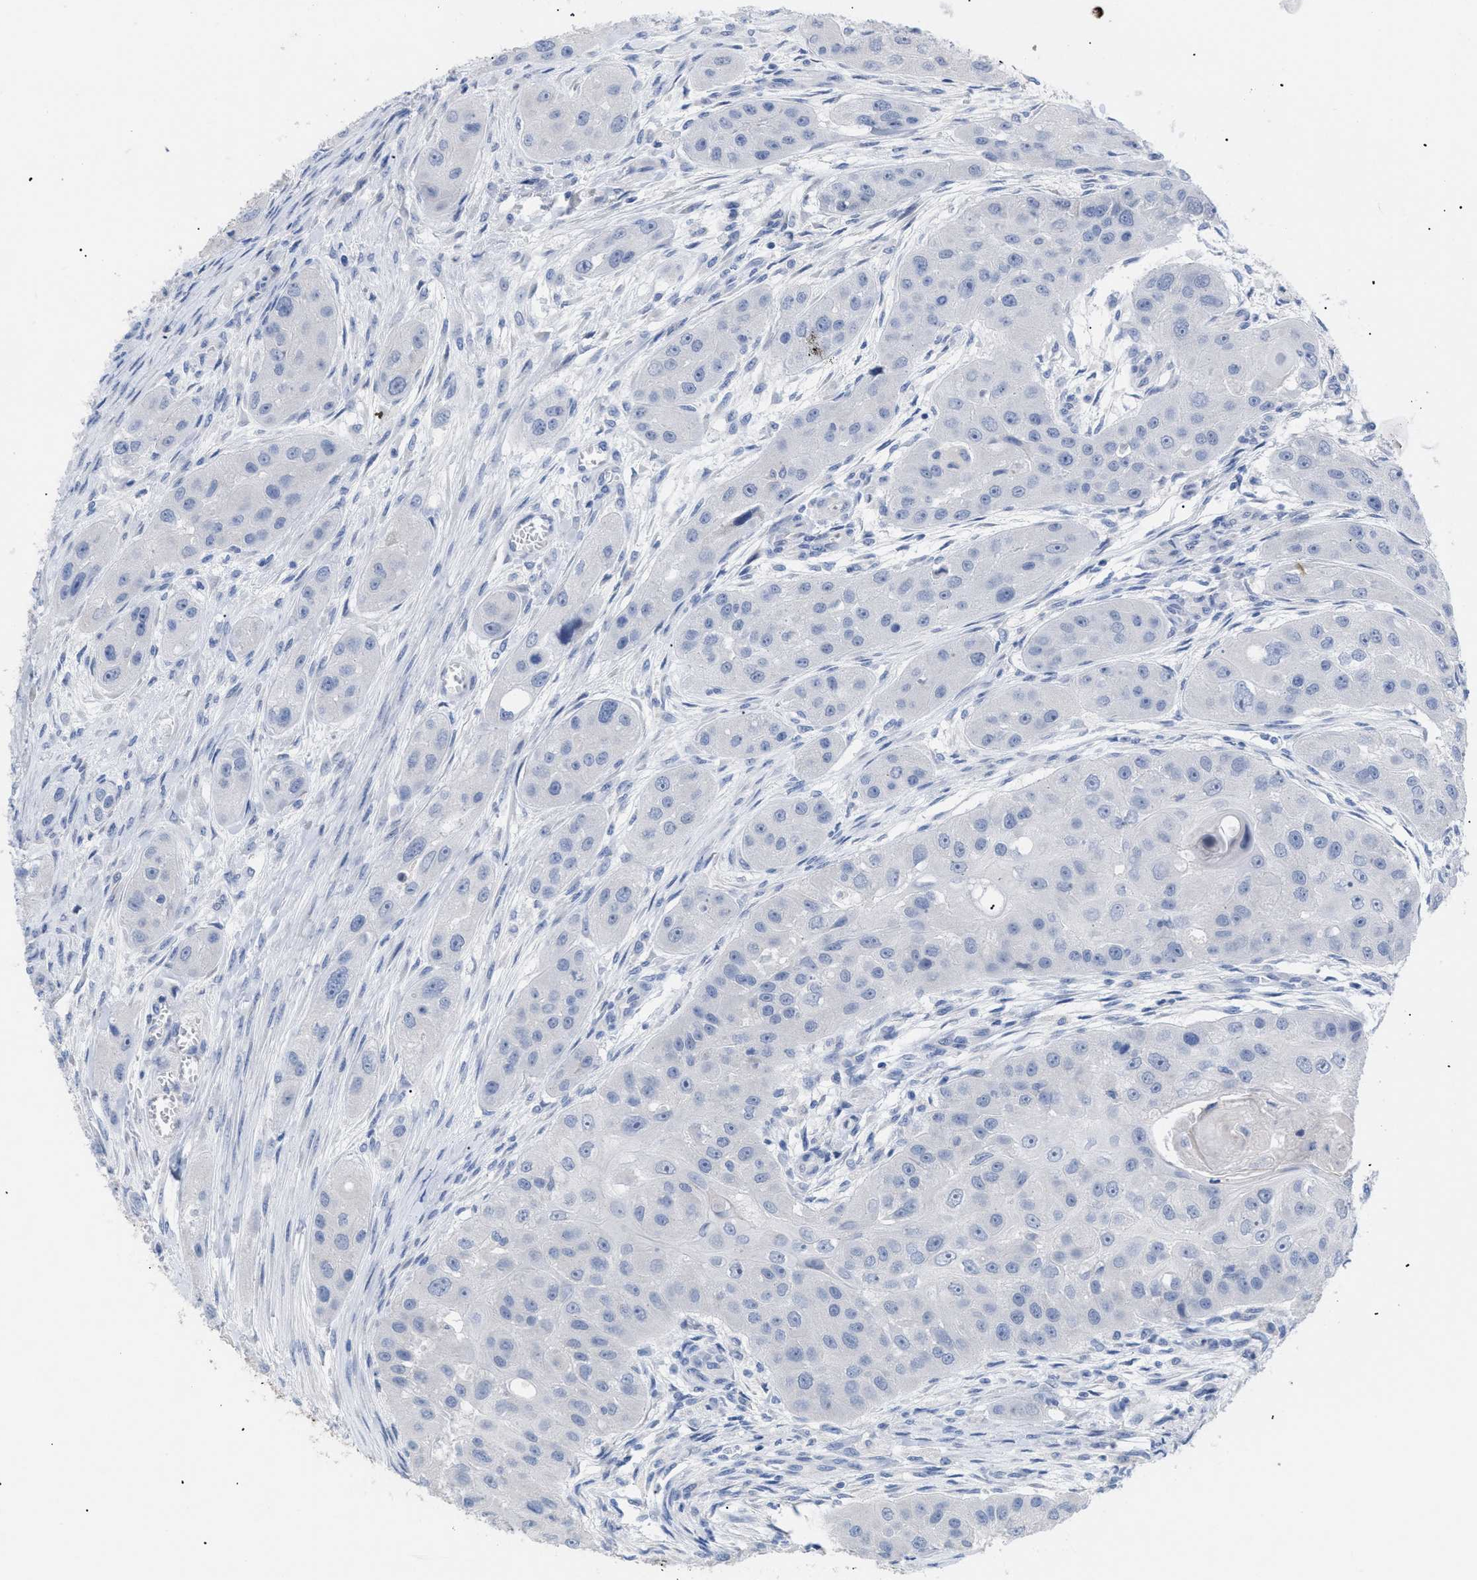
{"staining": {"intensity": "negative", "quantity": "none", "location": "none"}, "tissue": "head and neck cancer", "cell_type": "Tumor cells", "image_type": "cancer", "snomed": [{"axis": "morphology", "description": "Normal tissue, NOS"}, {"axis": "morphology", "description": "Squamous cell carcinoma, NOS"}, {"axis": "topography", "description": "Skeletal muscle"}, {"axis": "topography", "description": "Head-Neck"}], "caption": "Photomicrograph shows no protein positivity in tumor cells of squamous cell carcinoma (head and neck) tissue.", "gene": "CAV3", "patient": {"sex": "male", "age": 51}}